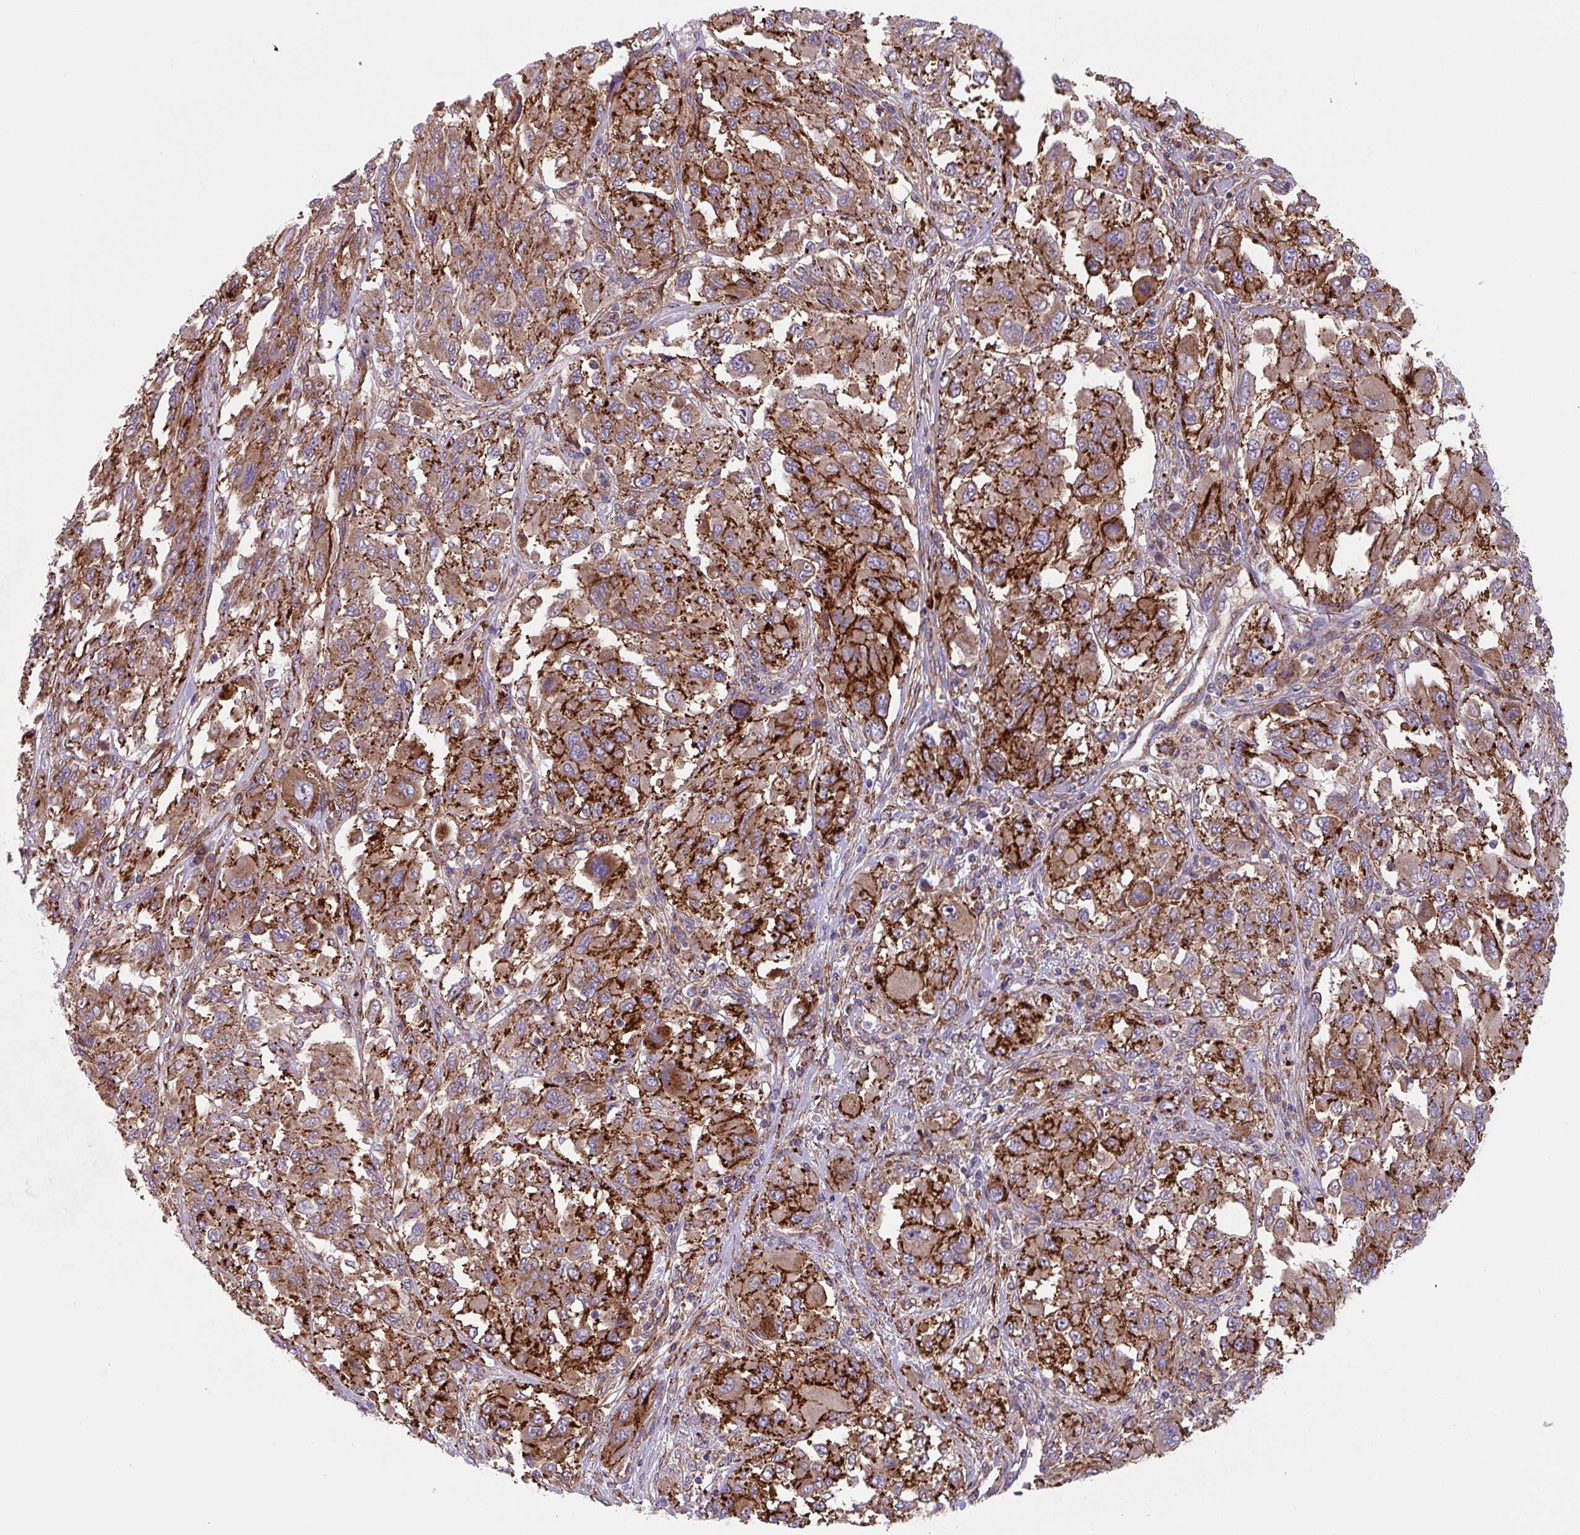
{"staining": {"intensity": "moderate", "quantity": ">75%", "location": "cytoplasmic/membranous"}, "tissue": "melanoma", "cell_type": "Tumor cells", "image_type": "cancer", "snomed": [{"axis": "morphology", "description": "Malignant melanoma, NOS"}, {"axis": "topography", "description": "Skin"}], "caption": "A micrograph showing moderate cytoplasmic/membranous positivity in about >75% of tumor cells in melanoma, as visualized by brown immunohistochemical staining.", "gene": "DHFR2", "patient": {"sex": "female", "age": 91}}